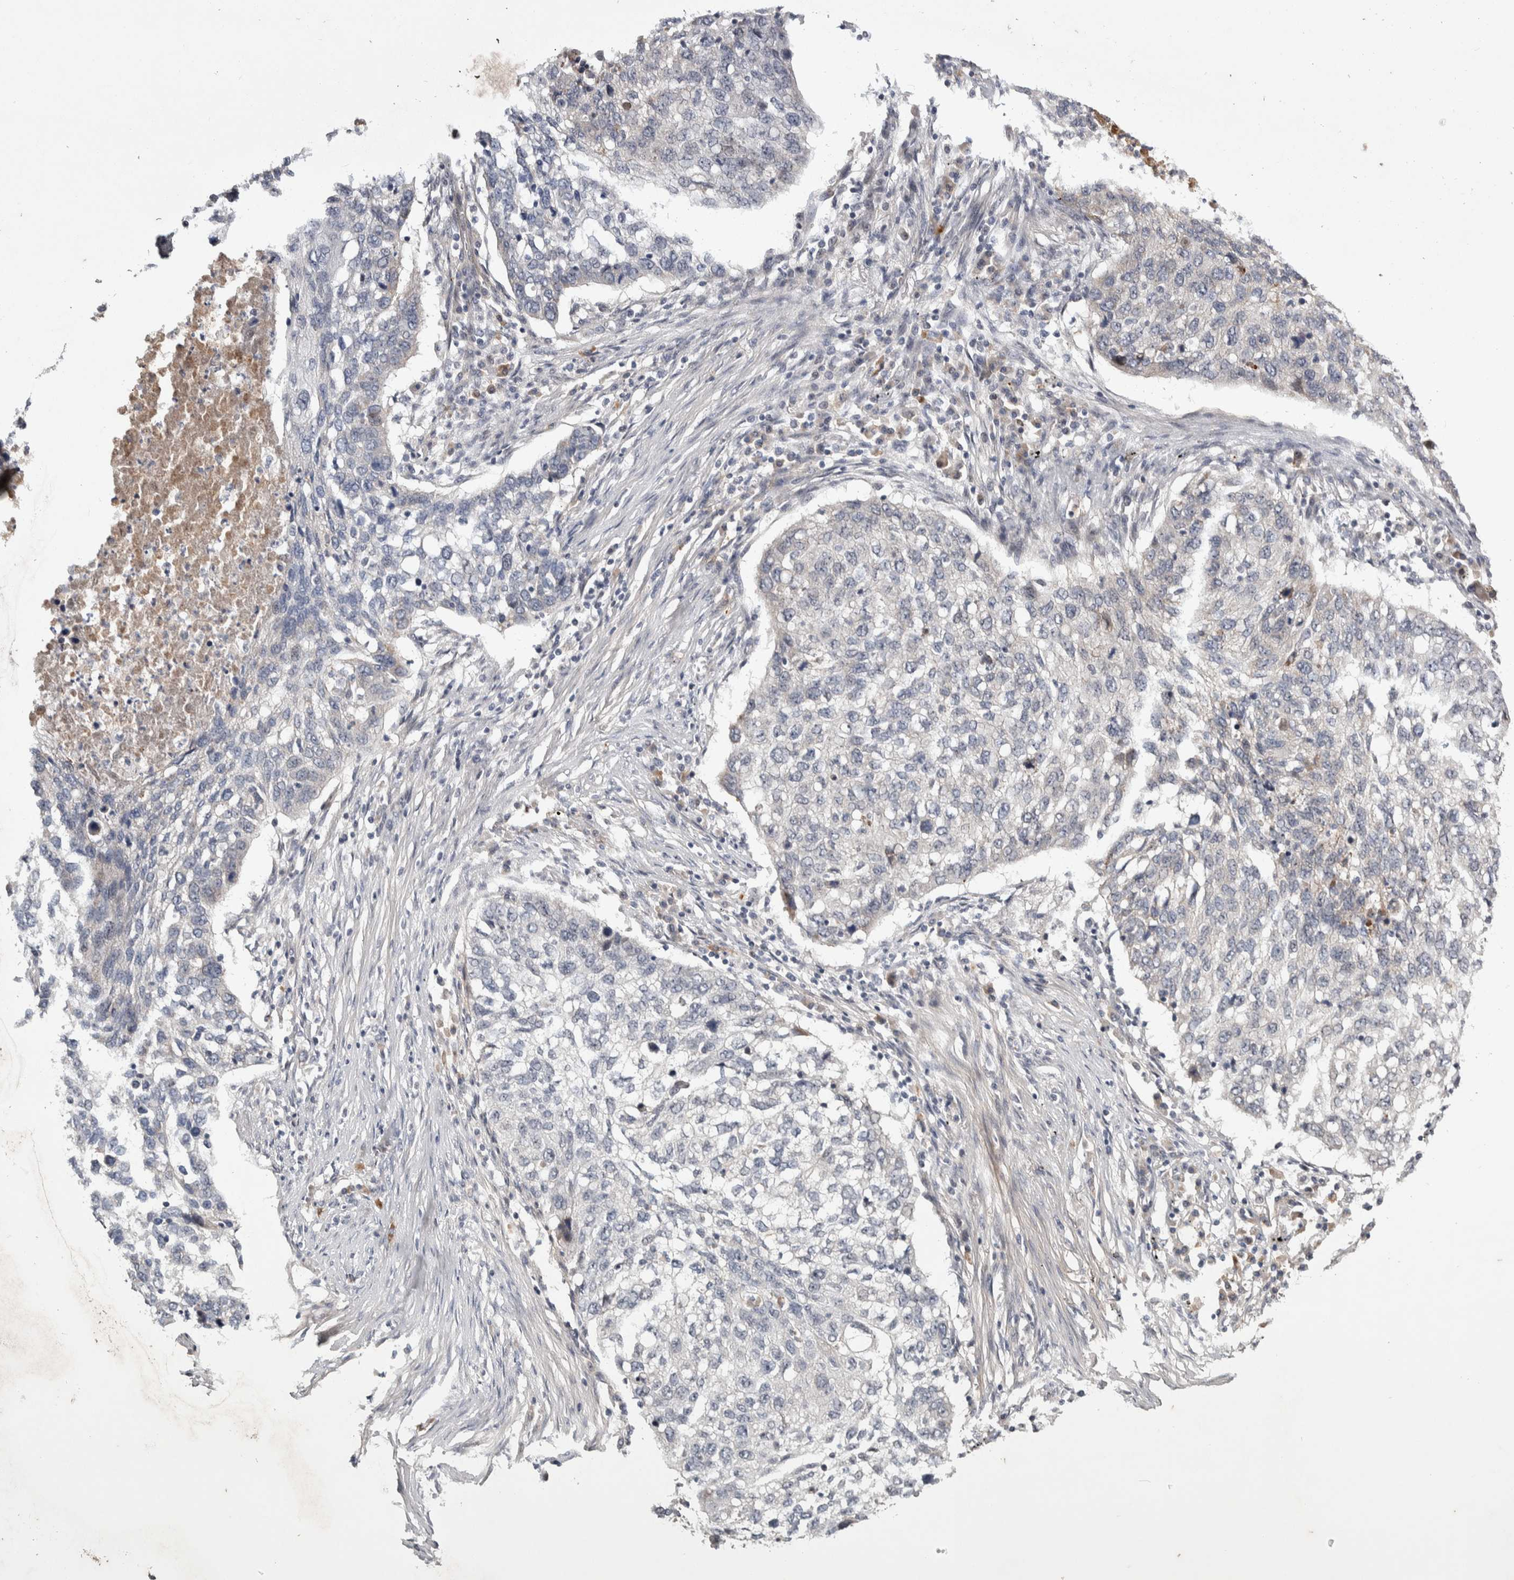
{"staining": {"intensity": "negative", "quantity": "none", "location": "none"}, "tissue": "lung cancer", "cell_type": "Tumor cells", "image_type": "cancer", "snomed": [{"axis": "morphology", "description": "Squamous cell carcinoma, NOS"}, {"axis": "topography", "description": "Lung"}], "caption": "Immunohistochemical staining of squamous cell carcinoma (lung) demonstrates no significant staining in tumor cells.", "gene": "ASPN", "patient": {"sex": "female", "age": 63}}